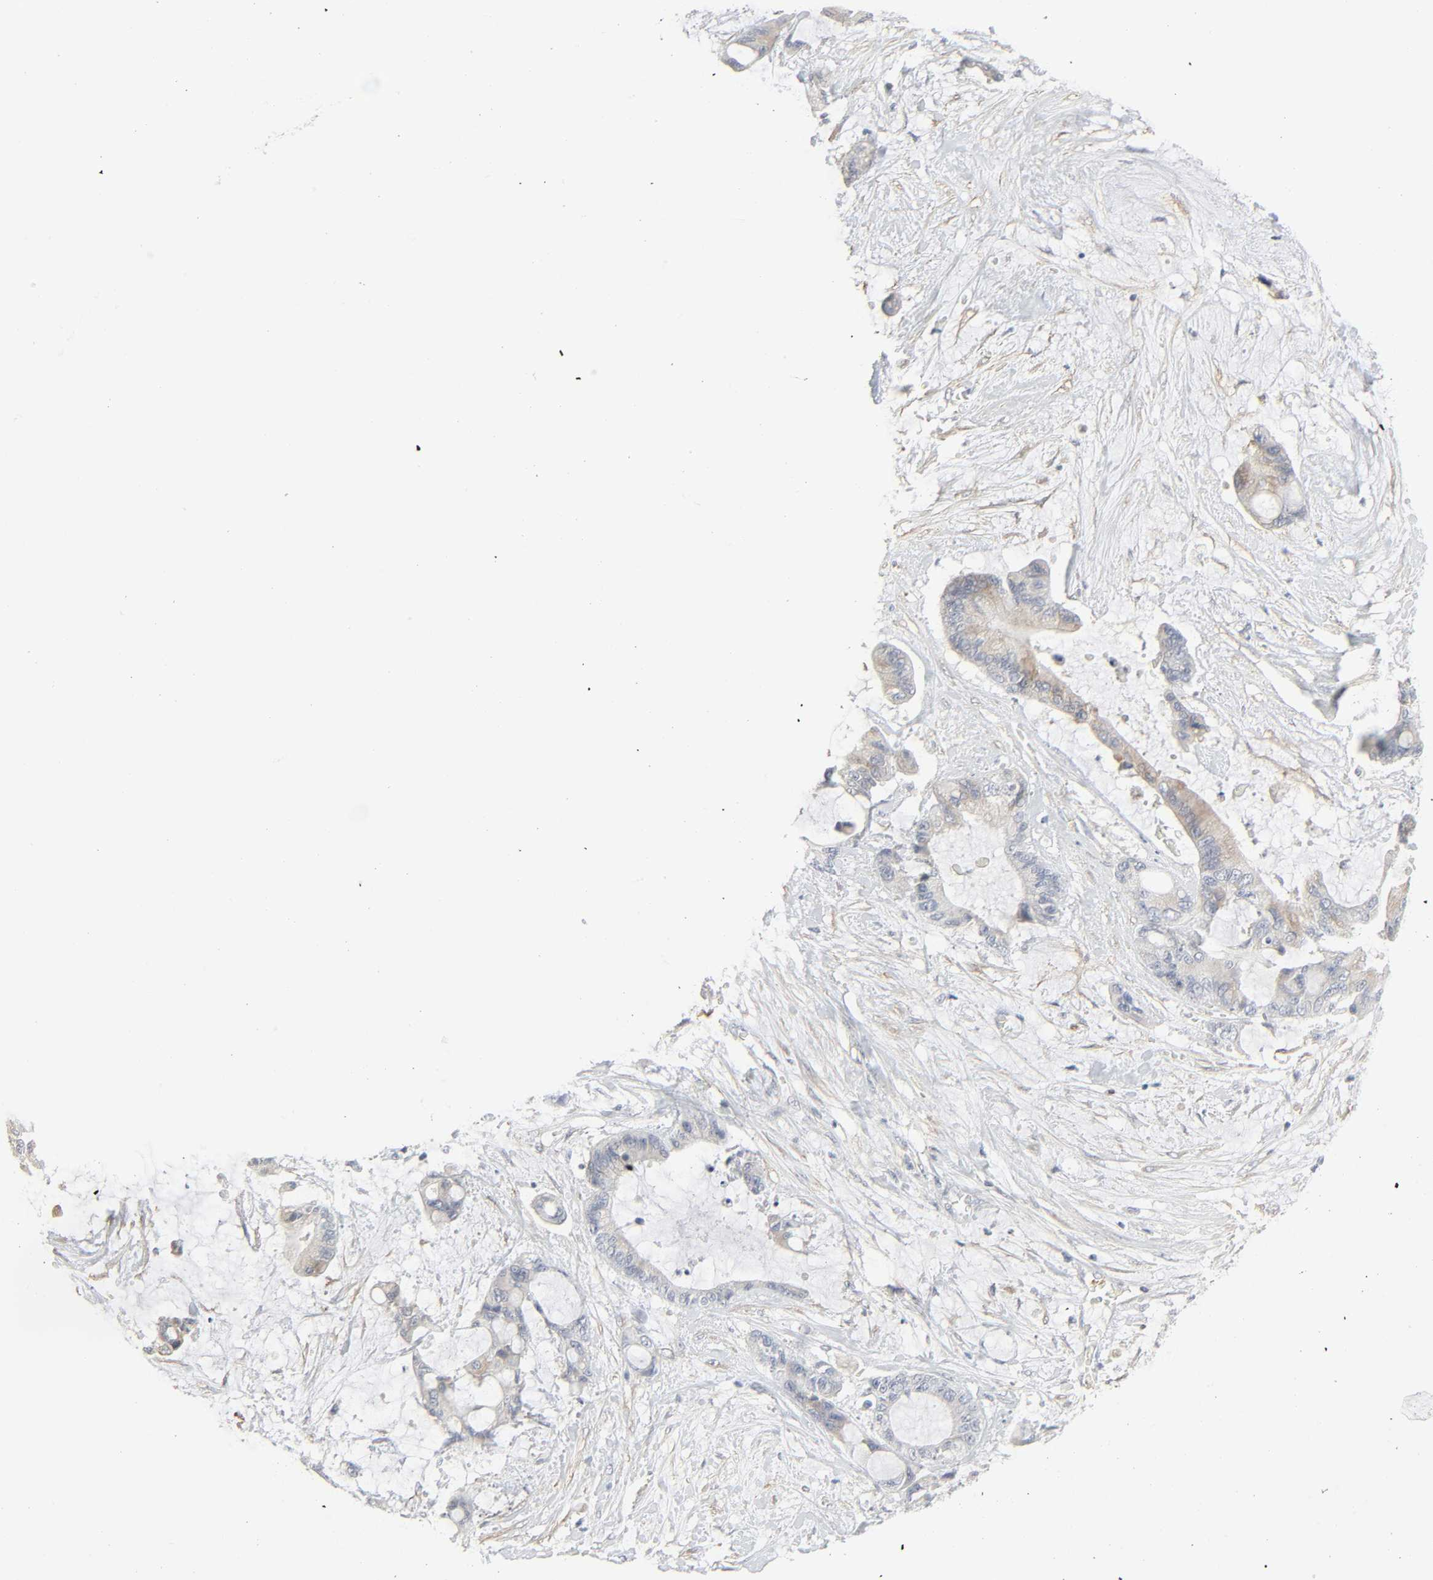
{"staining": {"intensity": "moderate", "quantity": "<25%", "location": "cytoplasmic/membranous"}, "tissue": "liver cancer", "cell_type": "Tumor cells", "image_type": "cancer", "snomed": [{"axis": "morphology", "description": "Cholangiocarcinoma"}, {"axis": "topography", "description": "Liver"}], "caption": "This photomicrograph demonstrates liver cancer (cholangiocarcinoma) stained with immunohistochemistry to label a protein in brown. The cytoplasmic/membranous of tumor cells show moderate positivity for the protein. Nuclei are counter-stained blue.", "gene": "ZBTB16", "patient": {"sex": "female", "age": 73}}